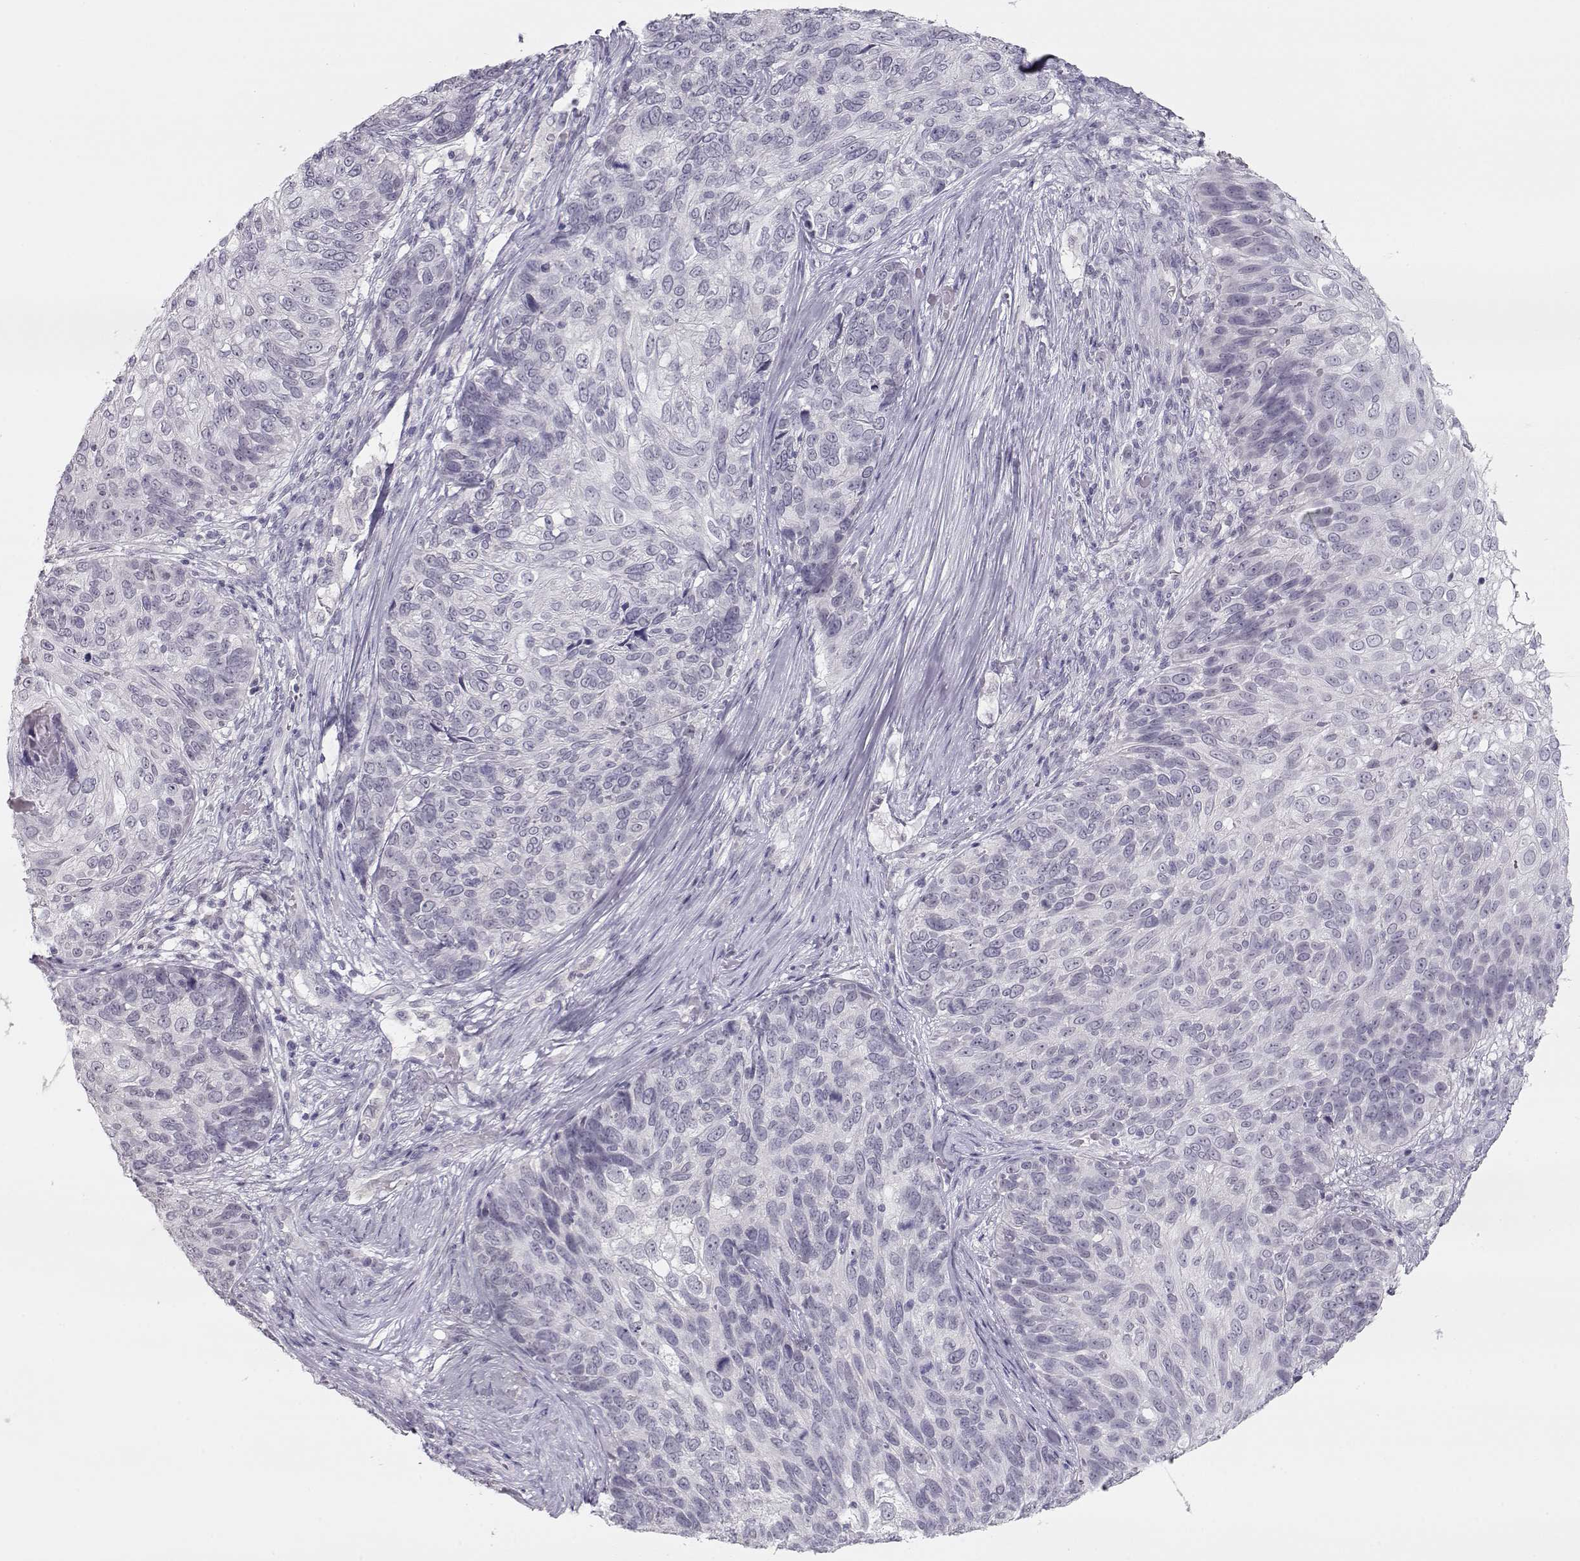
{"staining": {"intensity": "negative", "quantity": "none", "location": "none"}, "tissue": "skin cancer", "cell_type": "Tumor cells", "image_type": "cancer", "snomed": [{"axis": "morphology", "description": "Squamous cell carcinoma, NOS"}, {"axis": "topography", "description": "Skin"}], "caption": "The photomicrograph displays no significant staining in tumor cells of skin squamous cell carcinoma.", "gene": "IMPG1", "patient": {"sex": "male", "age": 92}}